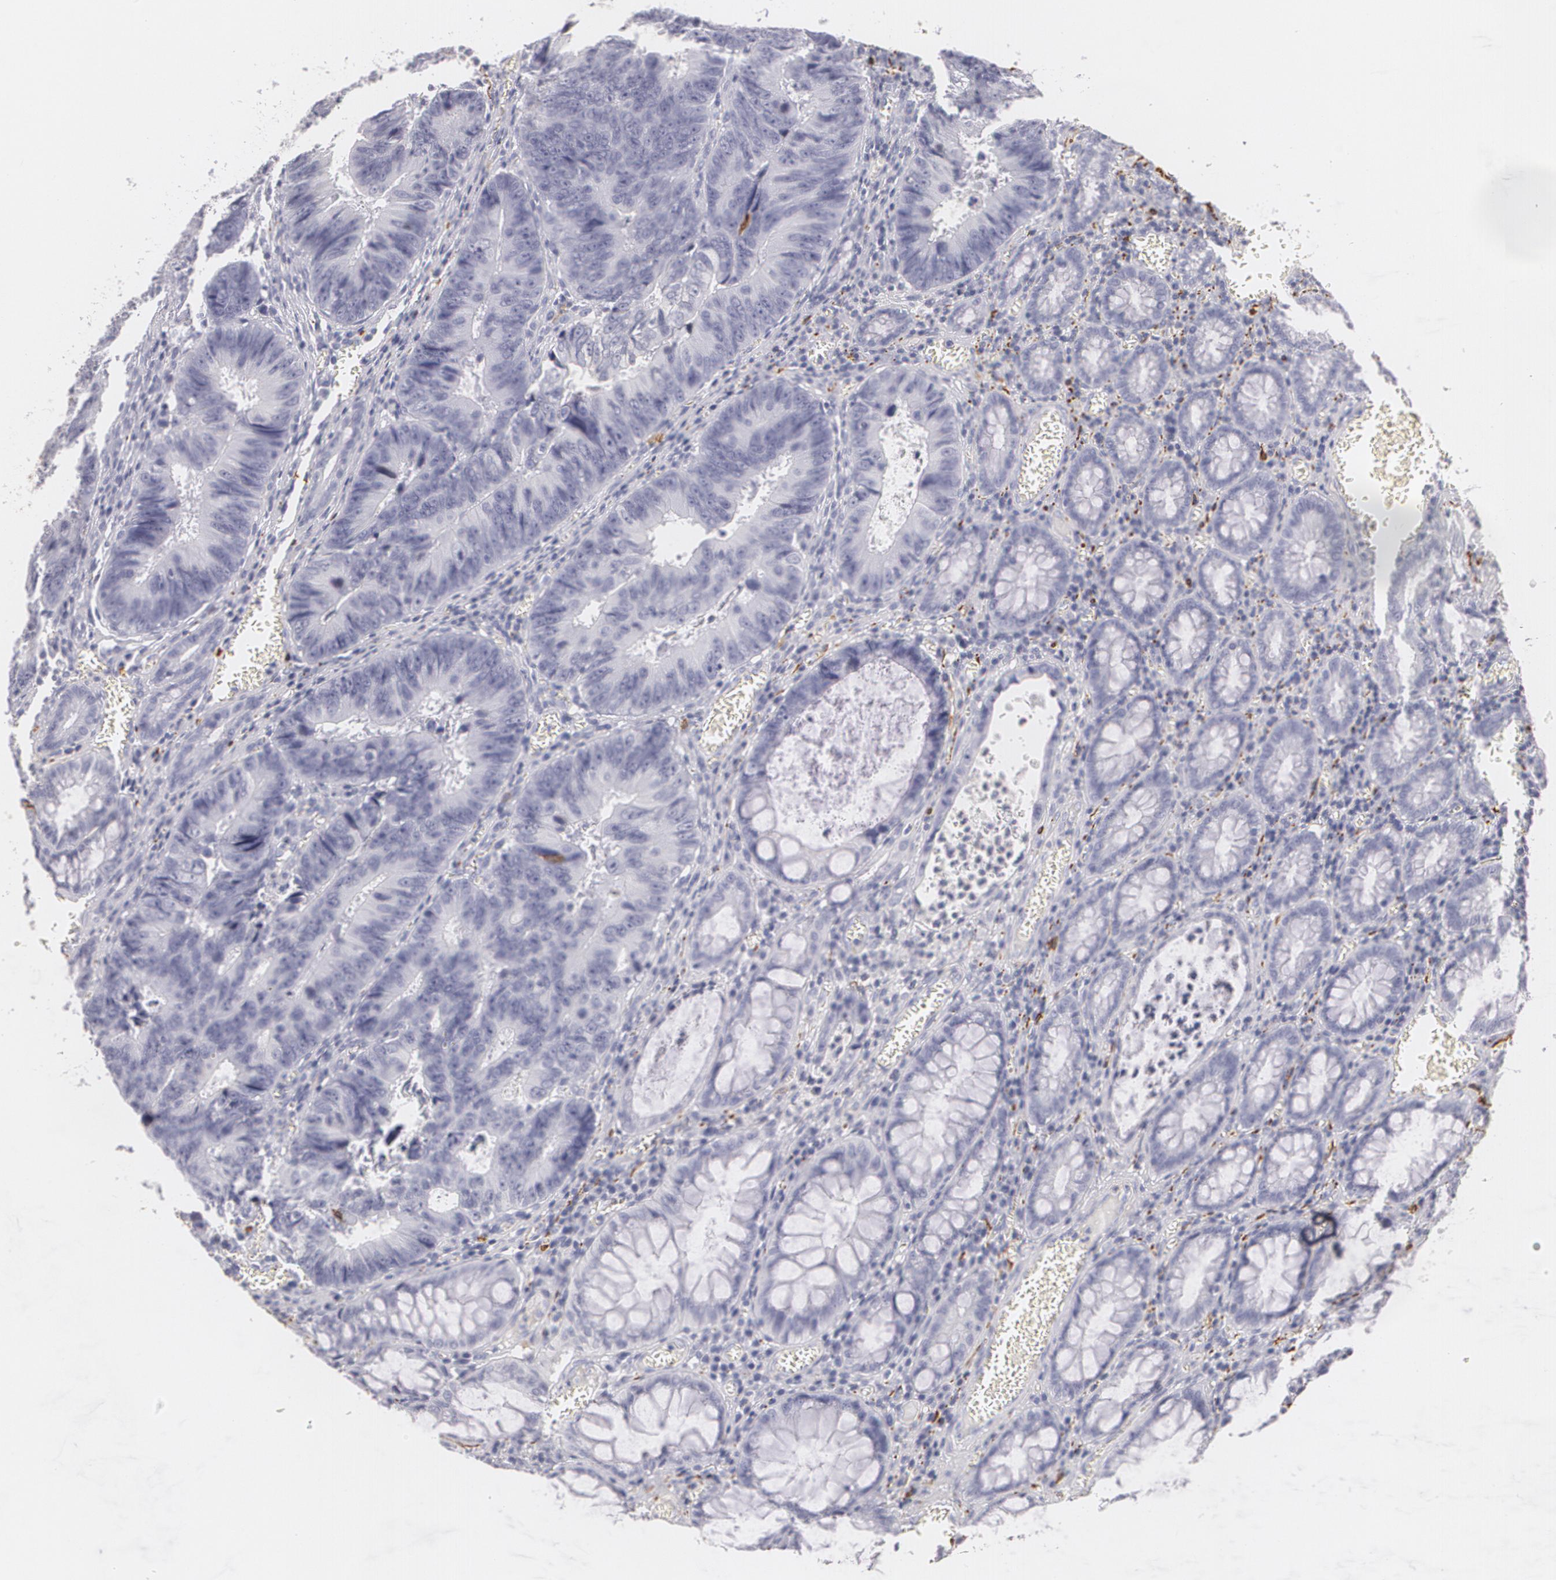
{"staining": {"intensity": "negative", "quantity": "none", "location": "none"}, "tissue": "colorectal cancer", "cell_type": "Tumor cells", "image_type": "cancer", "snomed": [{"axis": "morphology", "description": "Adenocarcinoma, NOS"}, {"axis": "topography", "description": "Rectum"}], "caption": "This is an immunohistochemistry (IHC) image of human colorectal cancer (adenocarcinoma). There is no staining in tumor cells.", "gene": "NGFR", "patient": {"sex": "female", "age": 98}}